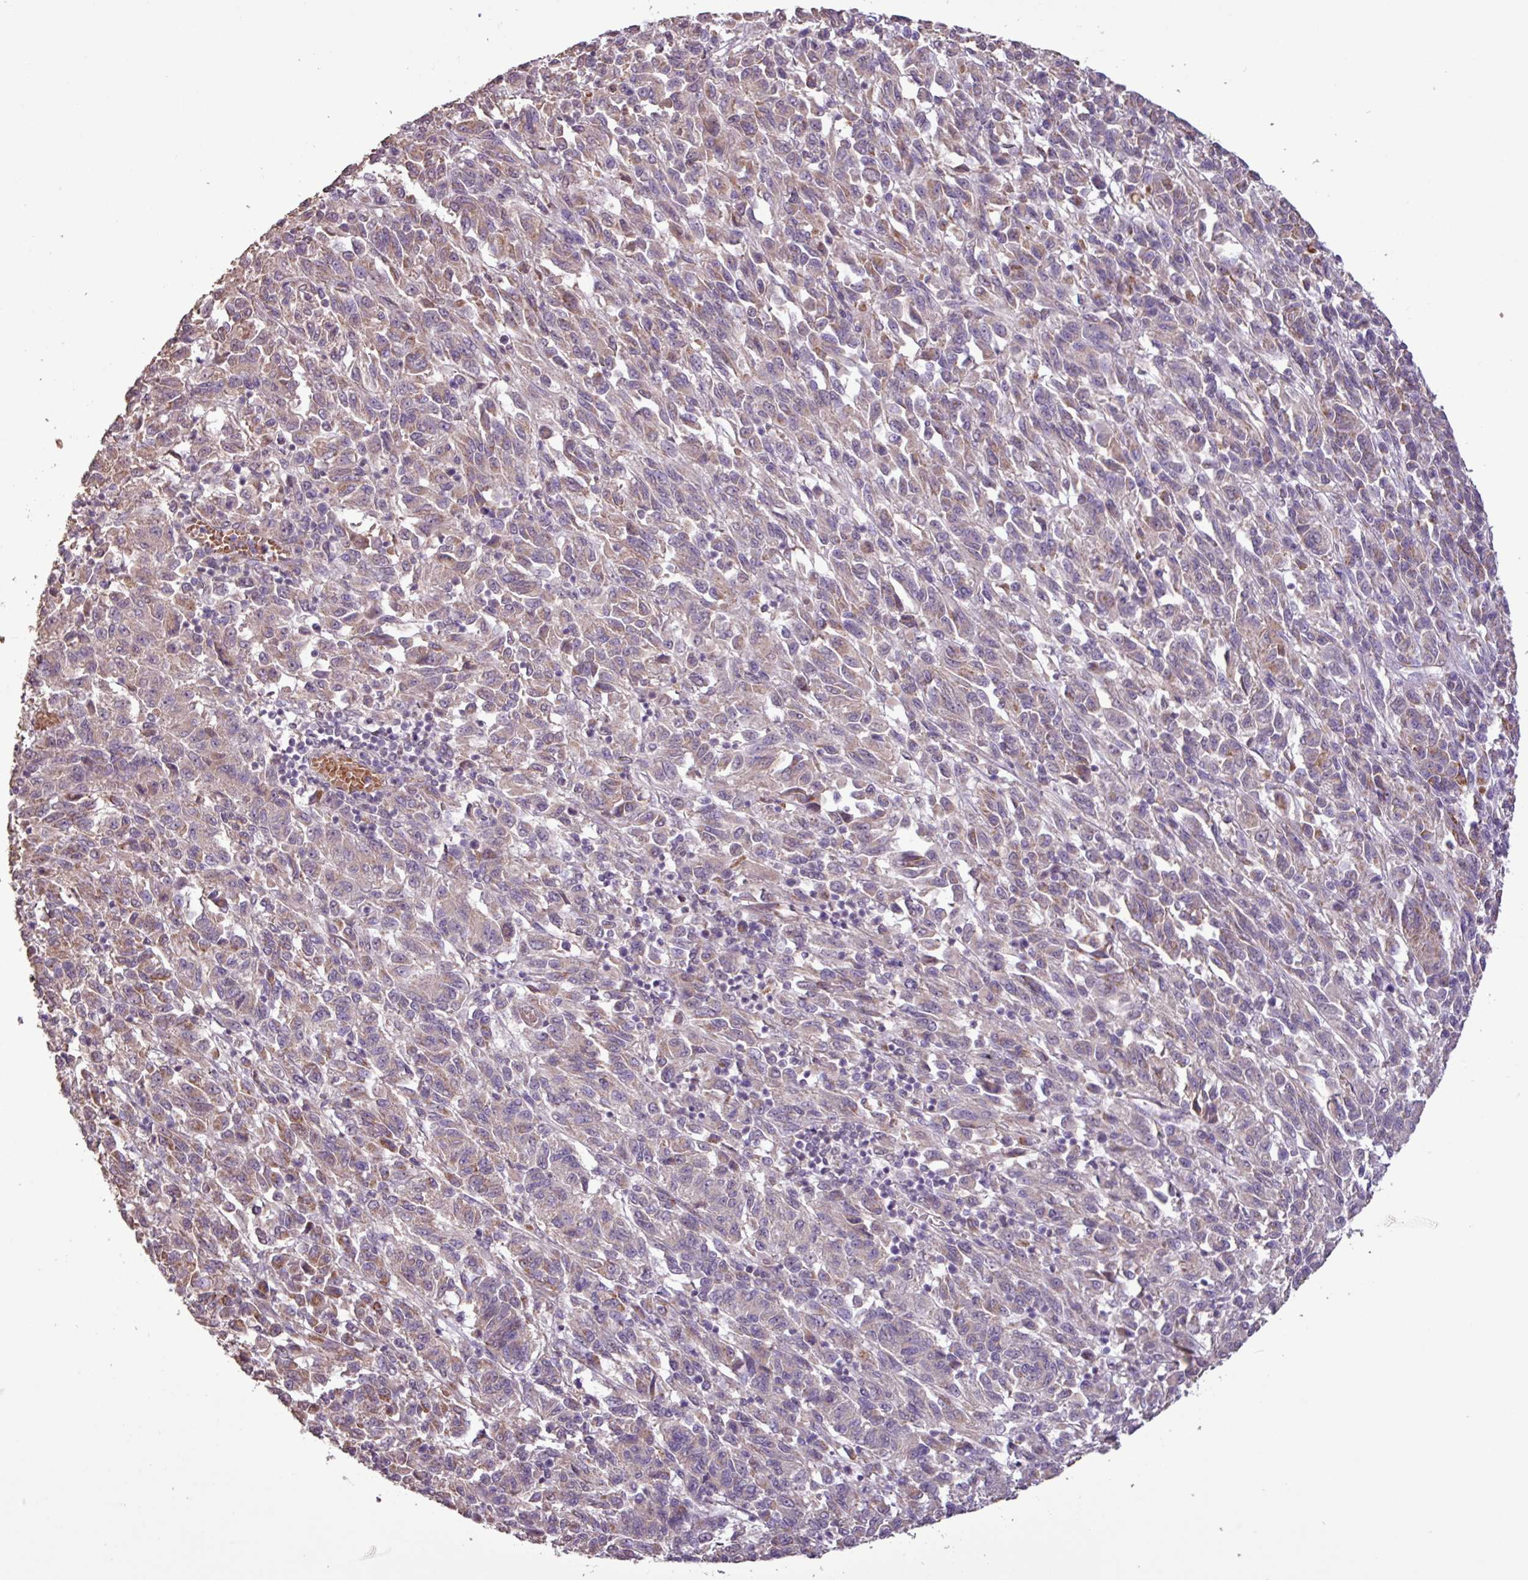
{"staining": {"intensity": "weak", "quantity": "25%-75%", "location": "cytoplasmic/membranous"}, "tissue": "melanoma", "cell_type": "Tumor cells", "image_type": "cancer", "snomed": [{"axis": "morphology", "description": "Malignant melanoma, Metastatic site"}, {"axis": "topography", "description": "Lung"}], "caption": "A brown stain highlights weak cytoplasmic/membranous expression of a protein in malignant melanoma (metastatic site) tumor cells.", "gene": "L3MBTL3", "patient": {"sex": "male", "age": 64}}